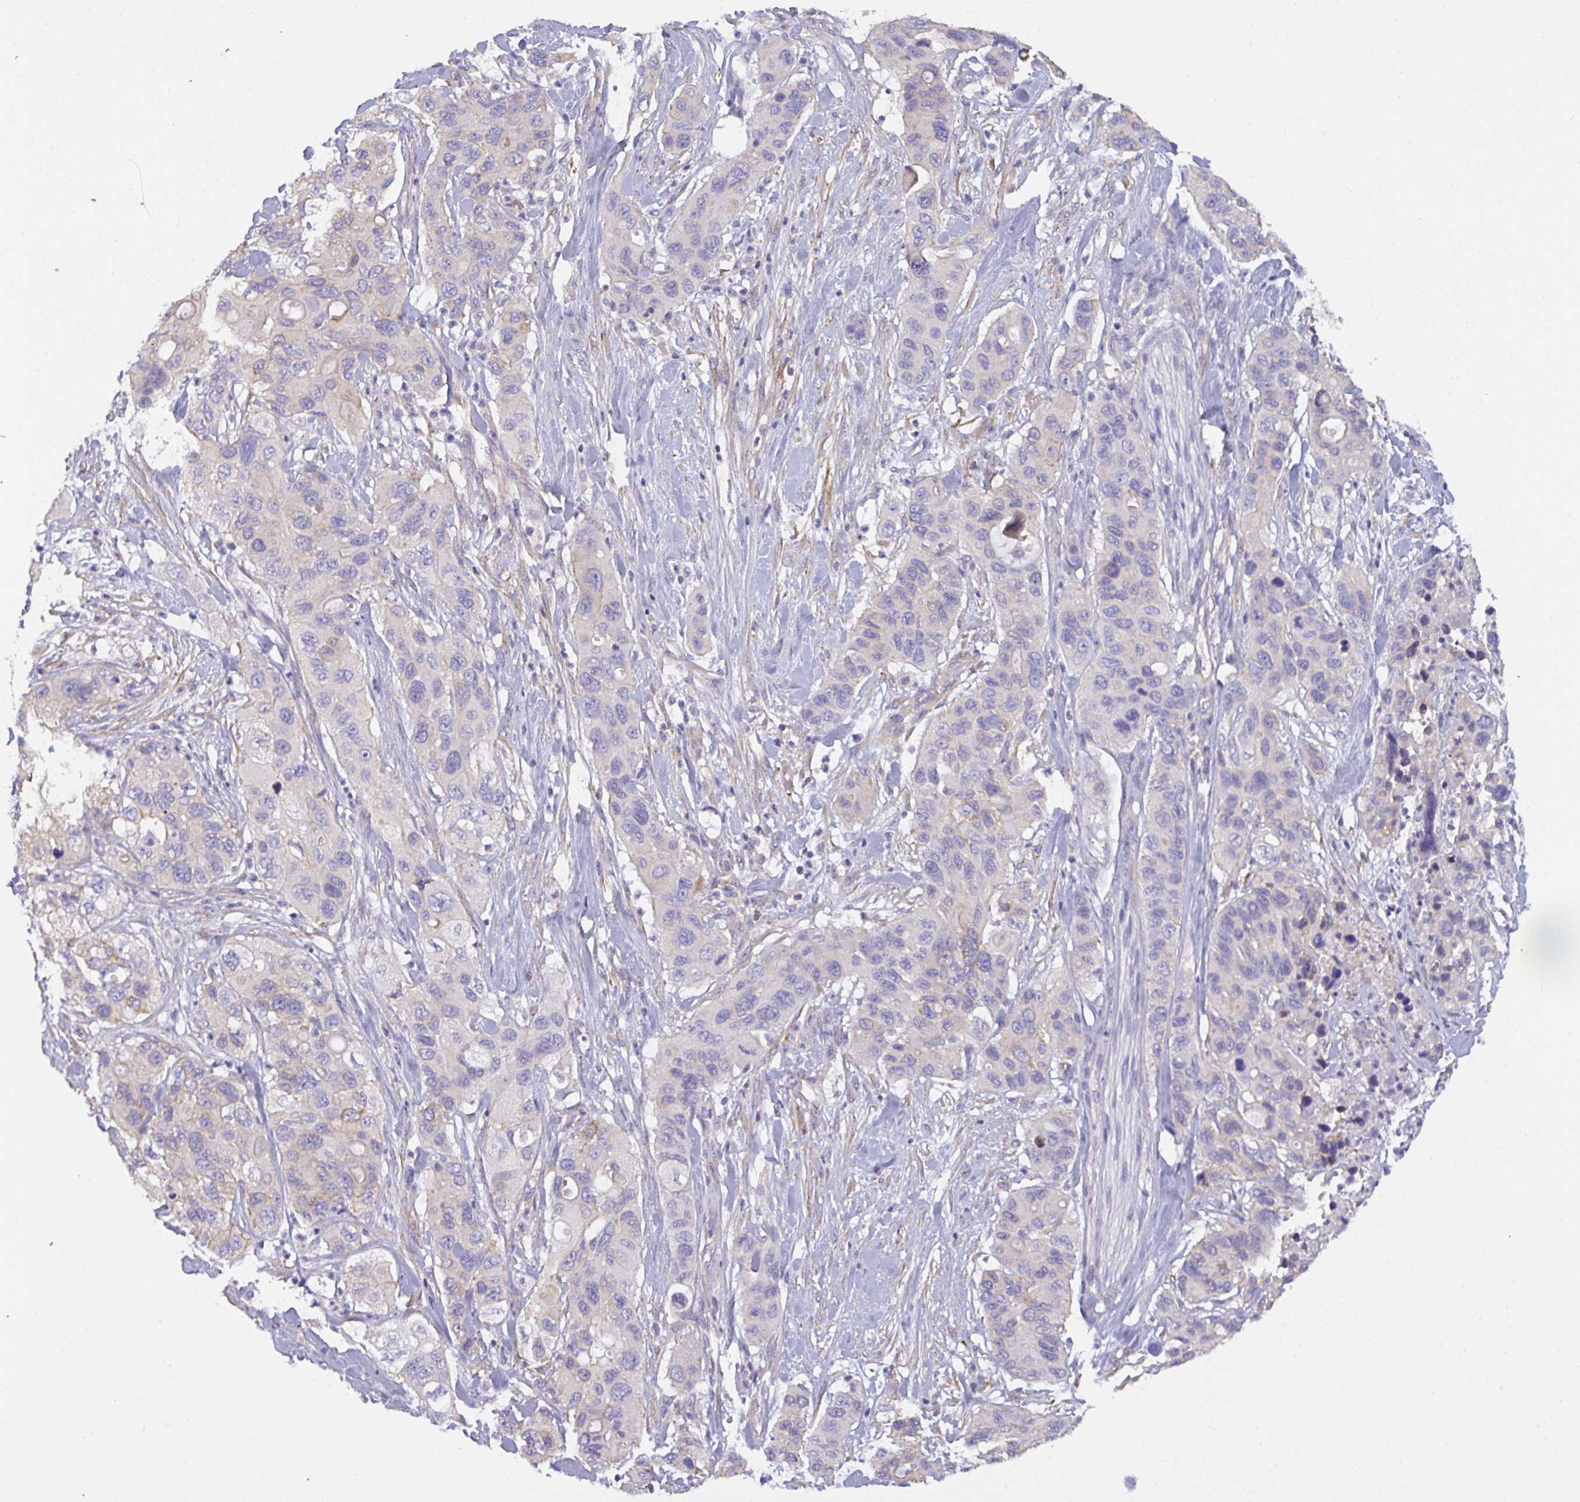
{"staining": {"intensity": "weak", "quantity": "25%-75%", "location": "cytoplasmic/membranous"}, "tissue": "pancreatic cancer", "cell_type": "Tumor cells", "image_type": "cancer", "snomed": [{"axis": "morphology", "description": "Adenocarcinoma, NOS"}, {"axis": "topography", "description": "Pancreas"}], "caption": "Protein staining exhibits weak cytoplasmic/membranous positivity in about 25%-75% of tumor cells in pancreatic cancer (adenocarcinoma). (Brightfield microscopy of DAB IHC at high magnification).", "gene": "SLC66A1", "patient": {"sex": "female", "age": 71}}